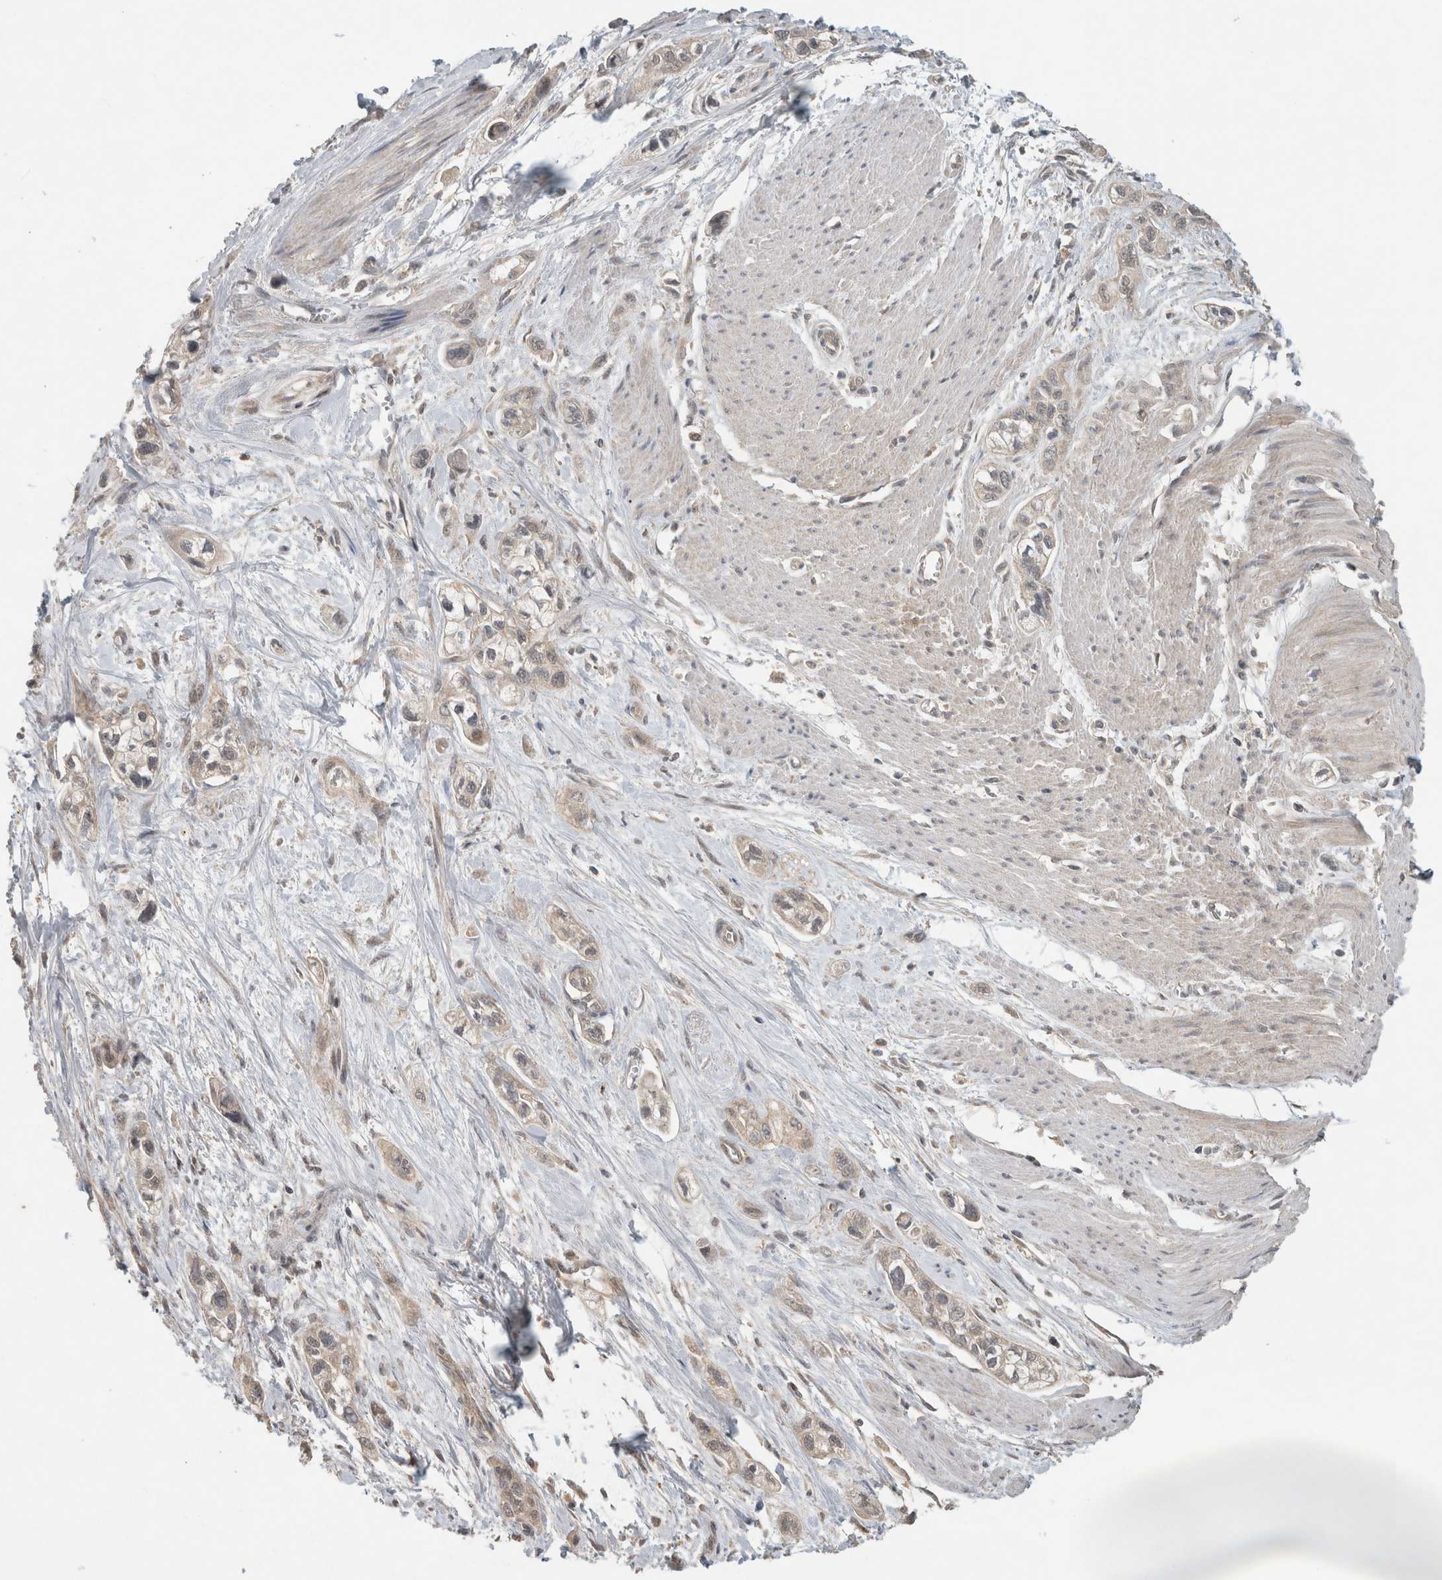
{"staining": {"intensity": "weak", "quantity": "25%-75%", "location": "cytoplasmic/membranous"}, "tissue": "pancreatic cancer", "cell_type": "Tumor cells", "image_type": "cancer", "snomed": [{"axis": "morphology", "description": "Adenocarcinoma, NOS"}, {"axis": "topography", "description": "Pancreas"}], "caption": "A micrograph showing weak cytoplasmic/membranous staining in approximately 25%-75% of tumor cells in adenocarcinoma (pancreatic), as visualized by brown immunohistochemical staining.", "gene": "LOXL2", "patient": {"sex": "male", "age": 74}}